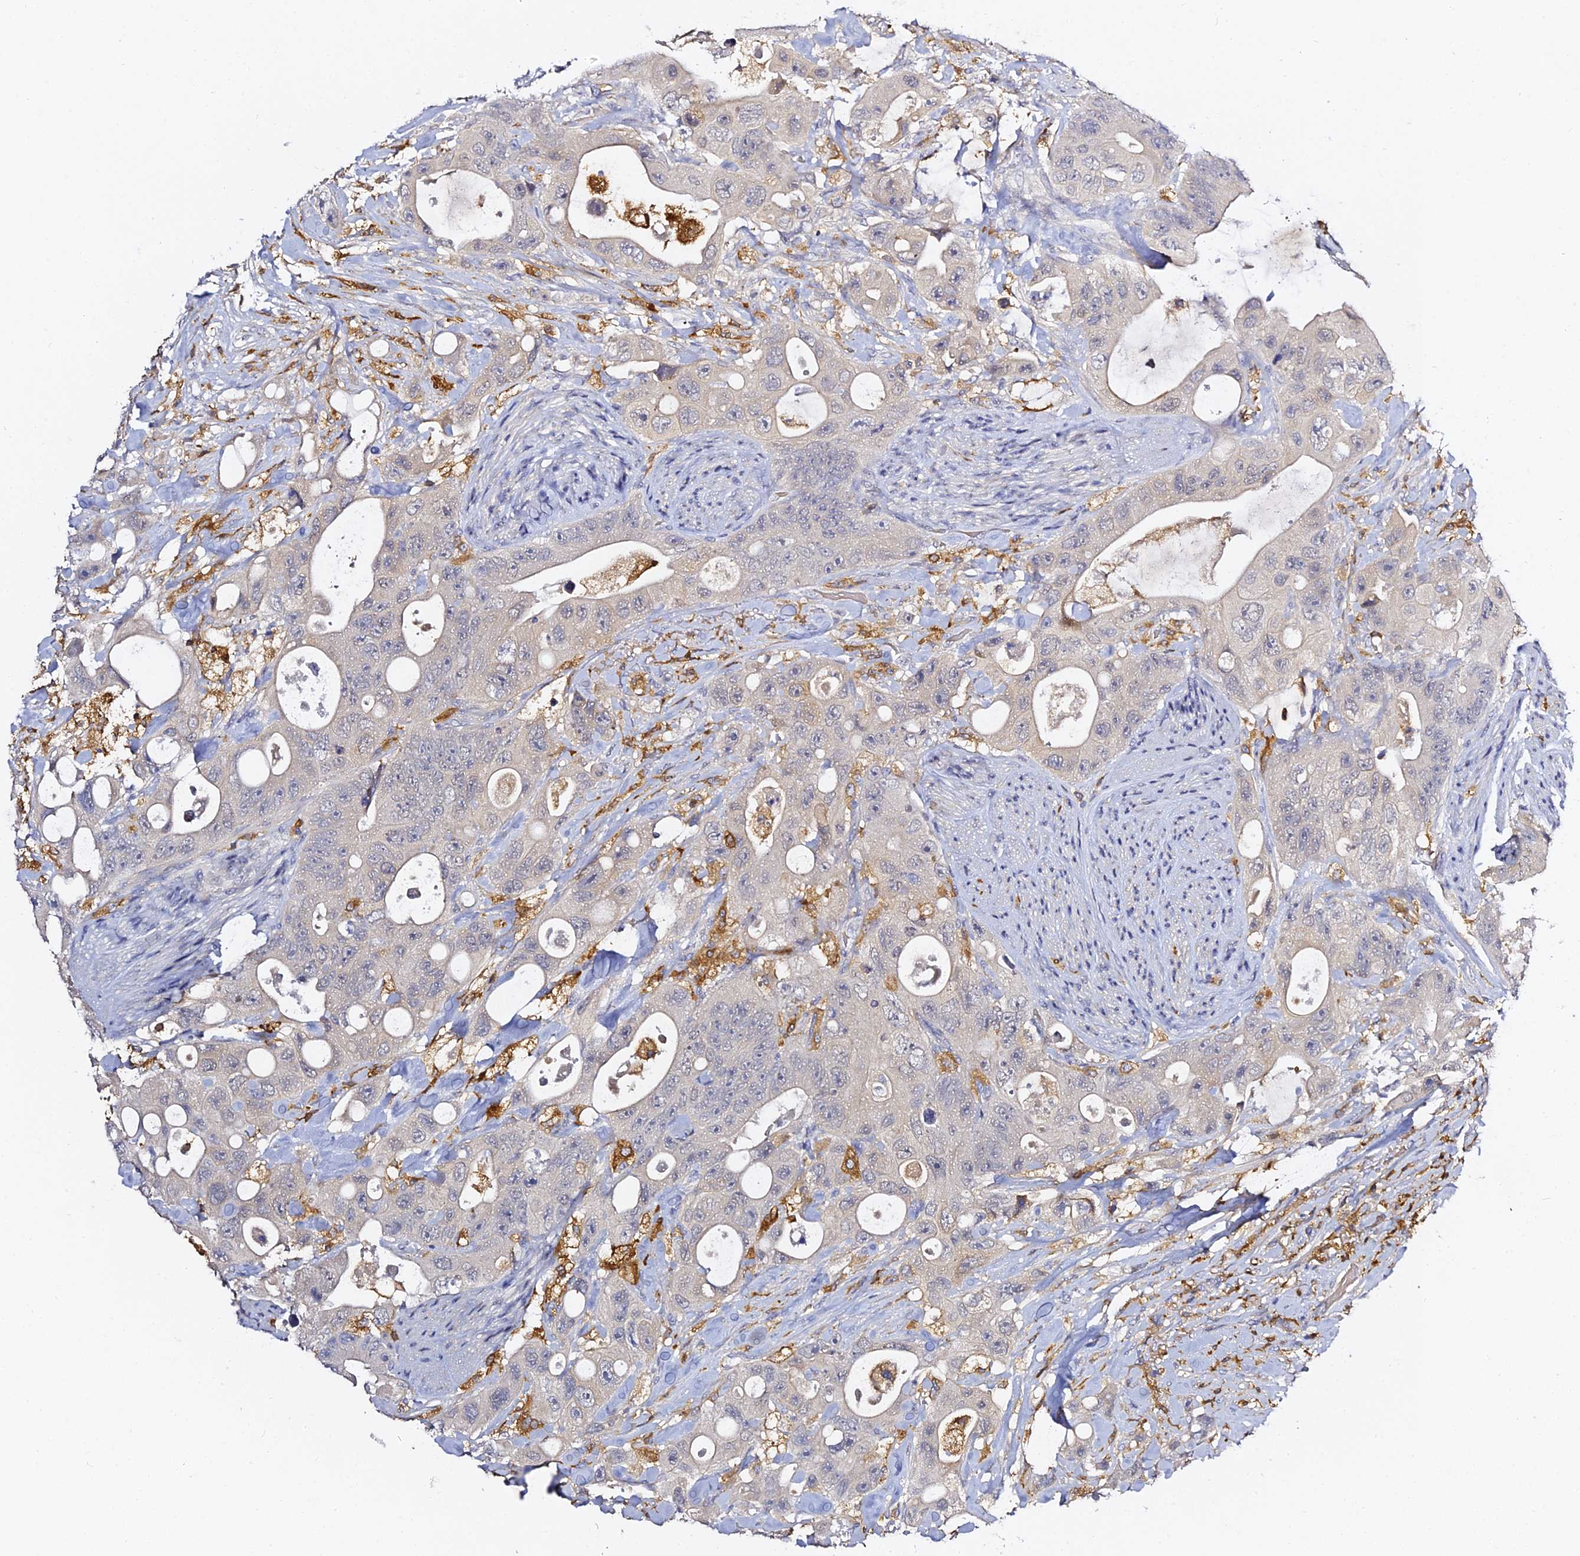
{"staining": {"intensity": "negative", "quantity": "none", "location": "none"}, "tissue": "colorectal cancer", "cell_type": "Tumor cells", "image_type": "cancer", "snomed": [{"axis": "morphology", "description": "Adenocarcinoma, NOS"}, {"axis": "topography", "description": "Colon"}], "caption": "This is a photomicrograph of immunohistochemistry staining of colorectal cancer, which shows no positivity in tumor cells.", "gene": "IL4I1", "patient": {"sex": "female", "age": 46}}